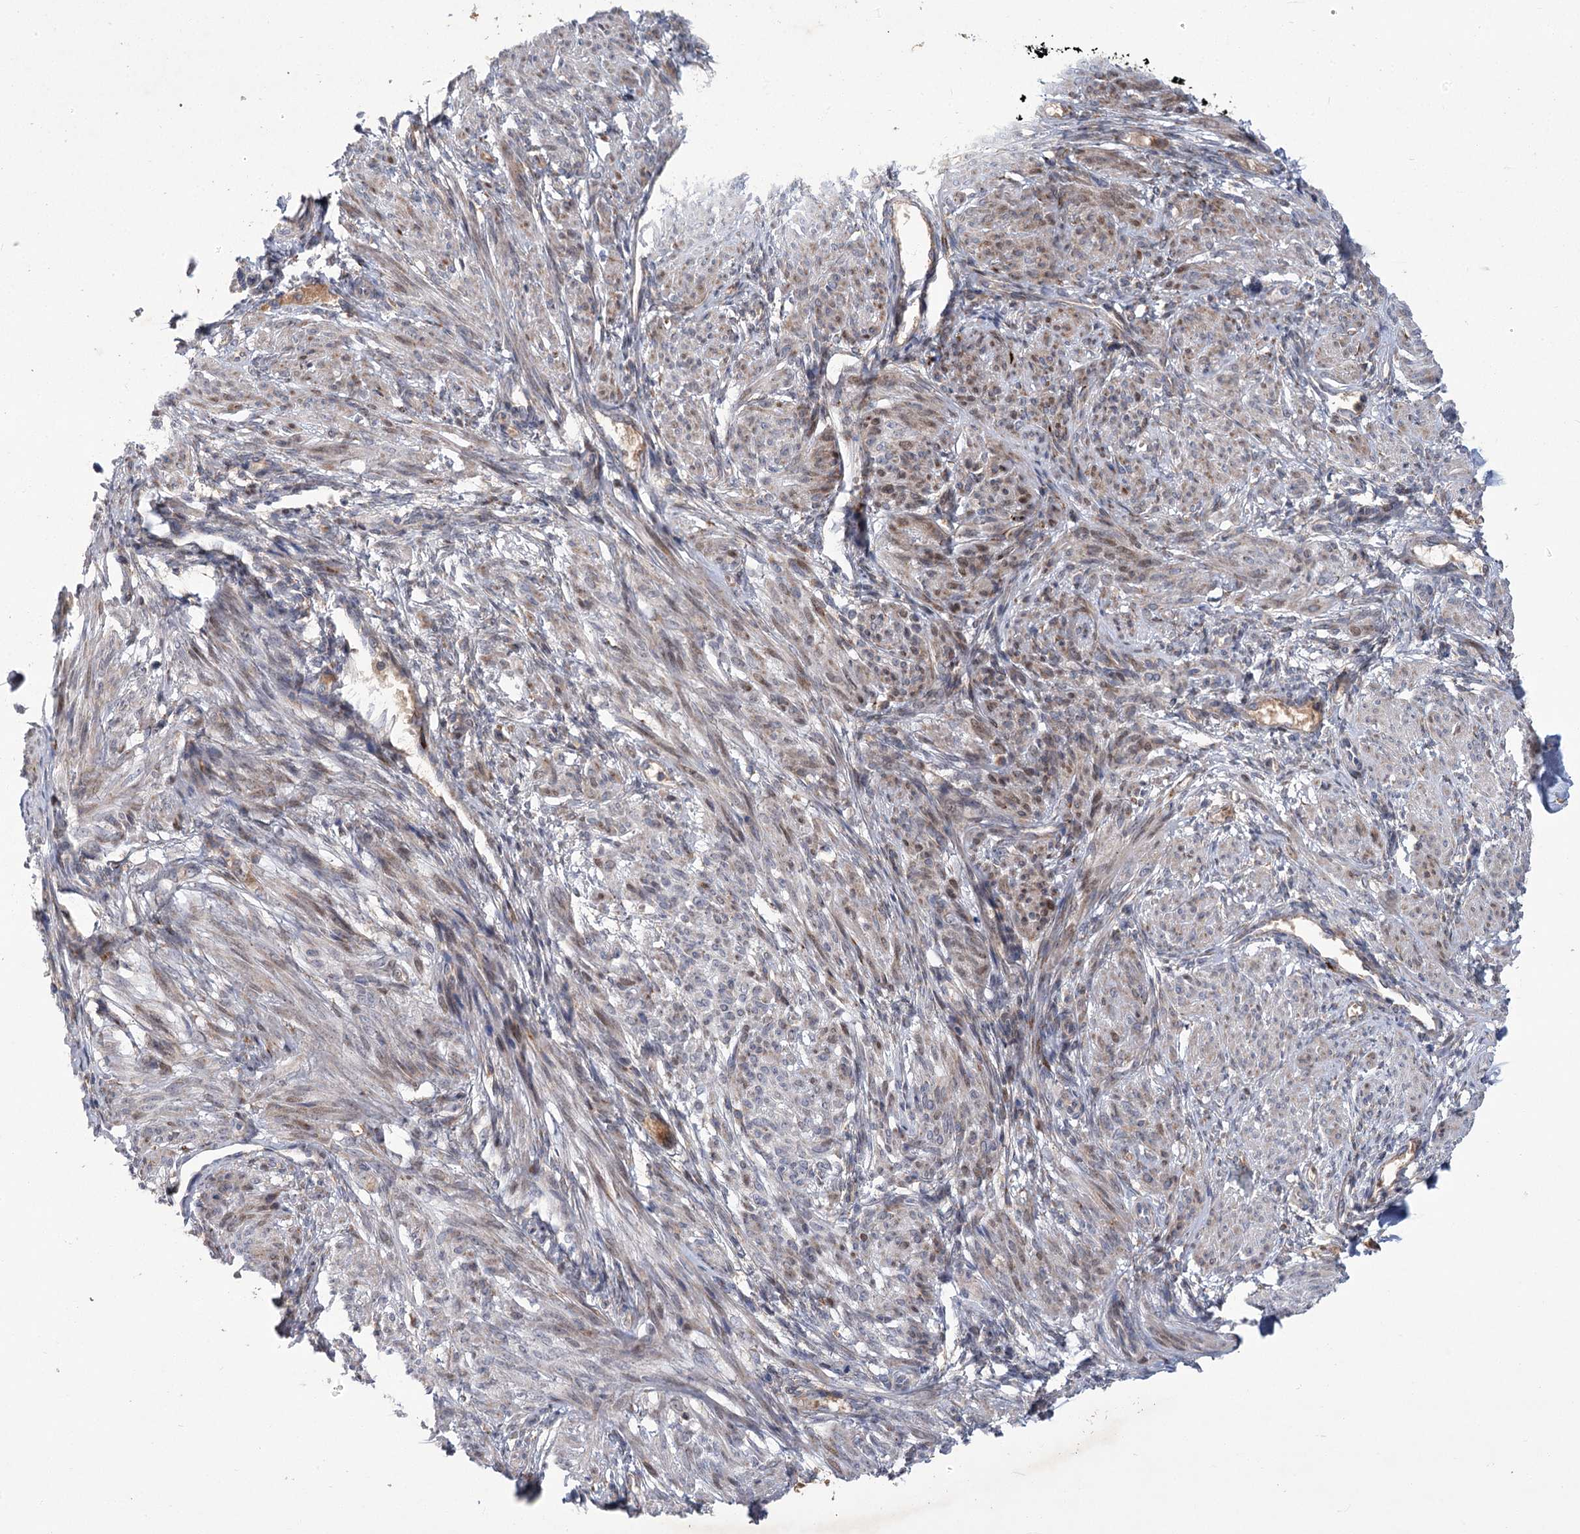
{"staining": {"intensity": "weak", "quantity": "25%-75%", "location": "cytoplasmic/membranous,nuclear"}, "tissue": "smooth muscle", "cell_type": "Smooth muscle cells", "image_type": "normal", "snomed": [{"axis": "morphology", "description": "Normal tissue, NOS"}, {"axis": "topography", "description": "Smooth muscle"}], "caption": "IHC histopathology image of benign smooth muscle: smooth muscle stained using immunohistochemistry (IHC) shows low levels of weak protein expression localized specifically in the cytoplasmic/membranous,nuclear of smooth muscle cells, appearing as a cytoplasmic/membranous,nuclear brown color.", "gene": "GCNT4", "patient": {"sex": "female", "age": 39}}